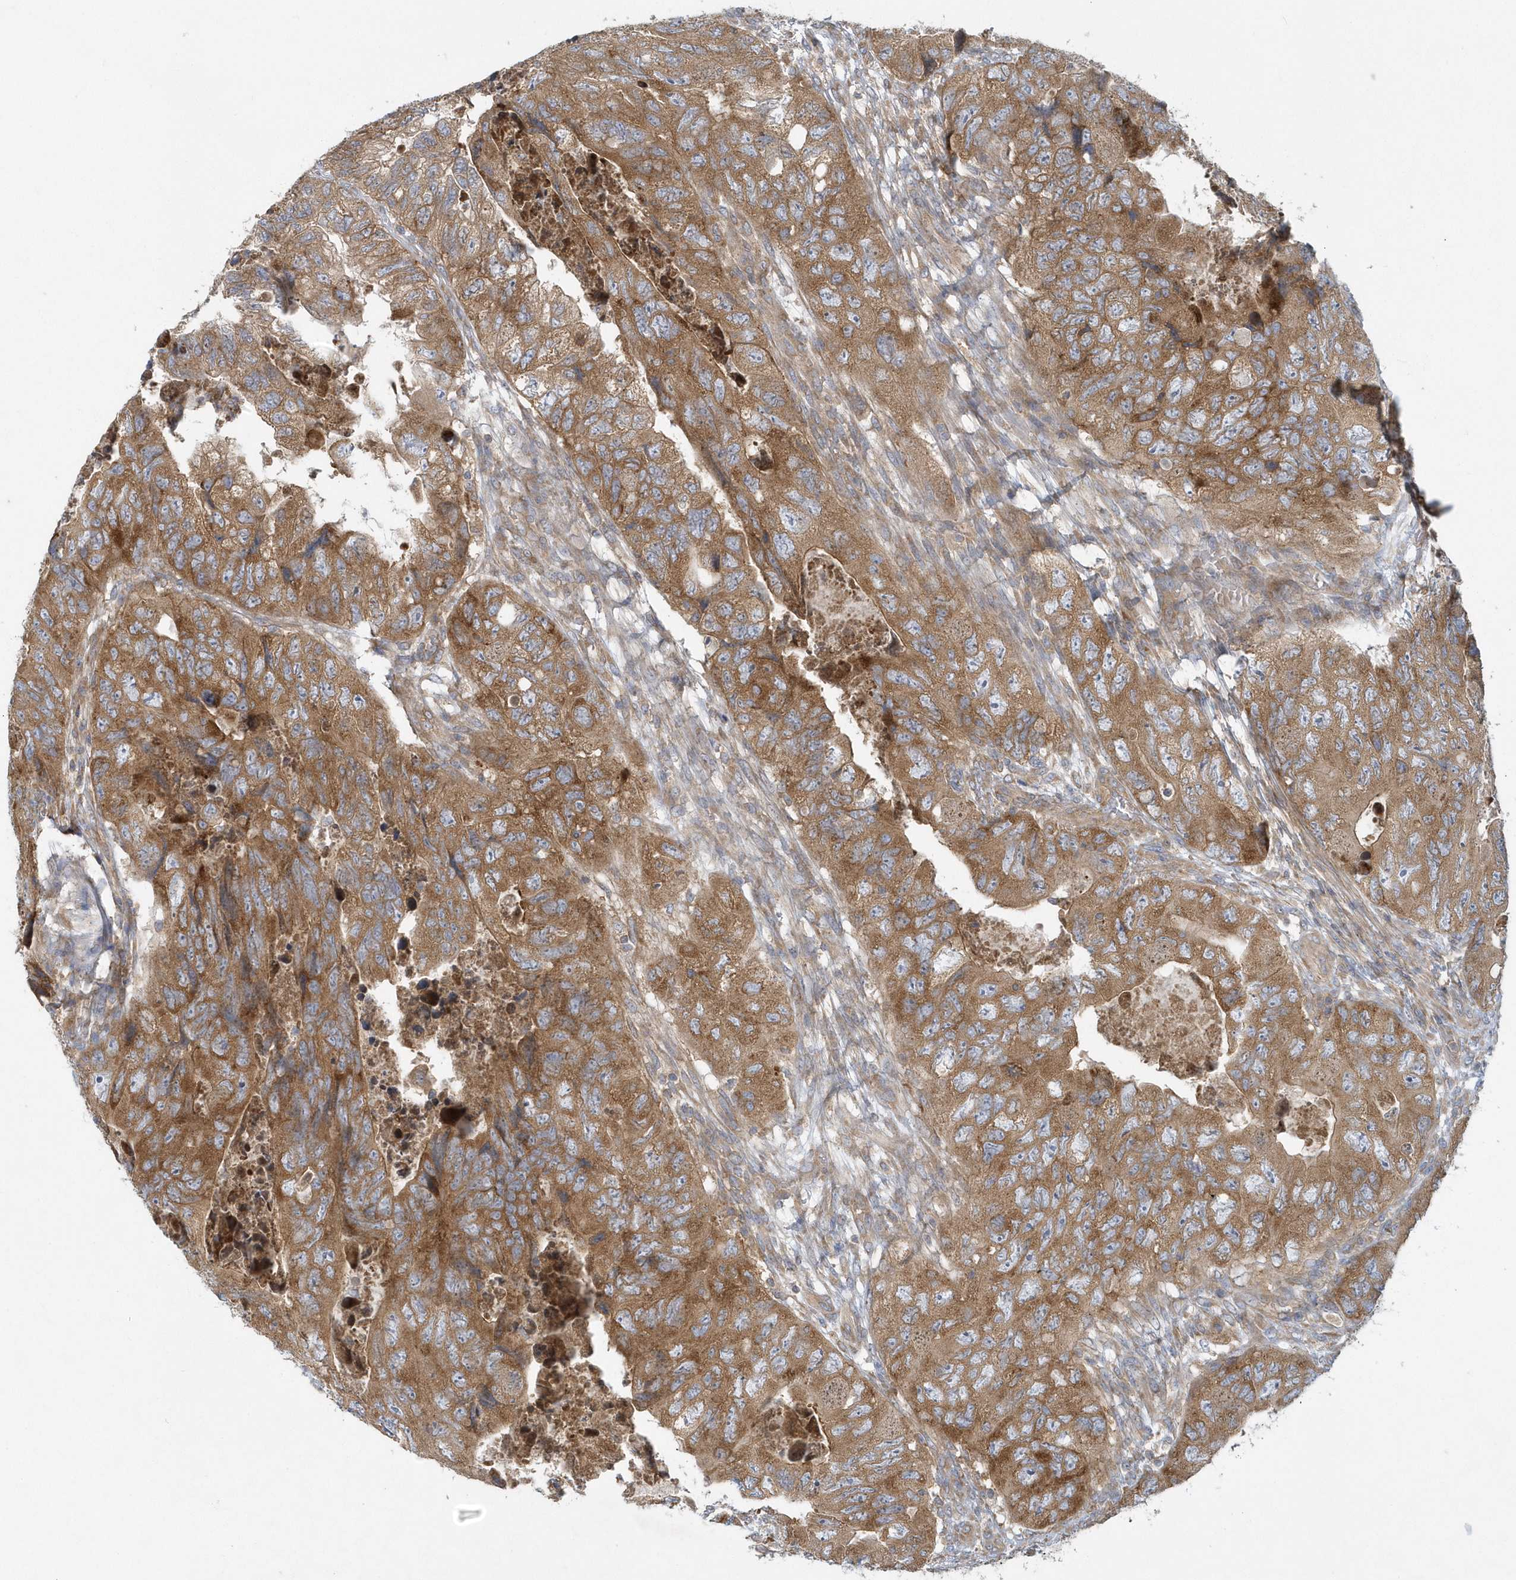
{"staining": {"intensity": "moderate", "quantity": ">75%", "location": "cytoplasmic/membranous"}, "tissue": "colorectal cancer", "cell_type": "Tumor cells", "image_type": "cancer", "snomed": [{"axis": "morphology", "description": "Adenocarcinoma, NOS"}, {"axis": "topography", "description": "Rectum"}], "caption": "Tumor cells display moderate cytoplasmic/membranous positivity in about >75% of cells in colorectal cancer.", "gene": "CNOT10", "patient": {"sex": "male", "age": 63}}